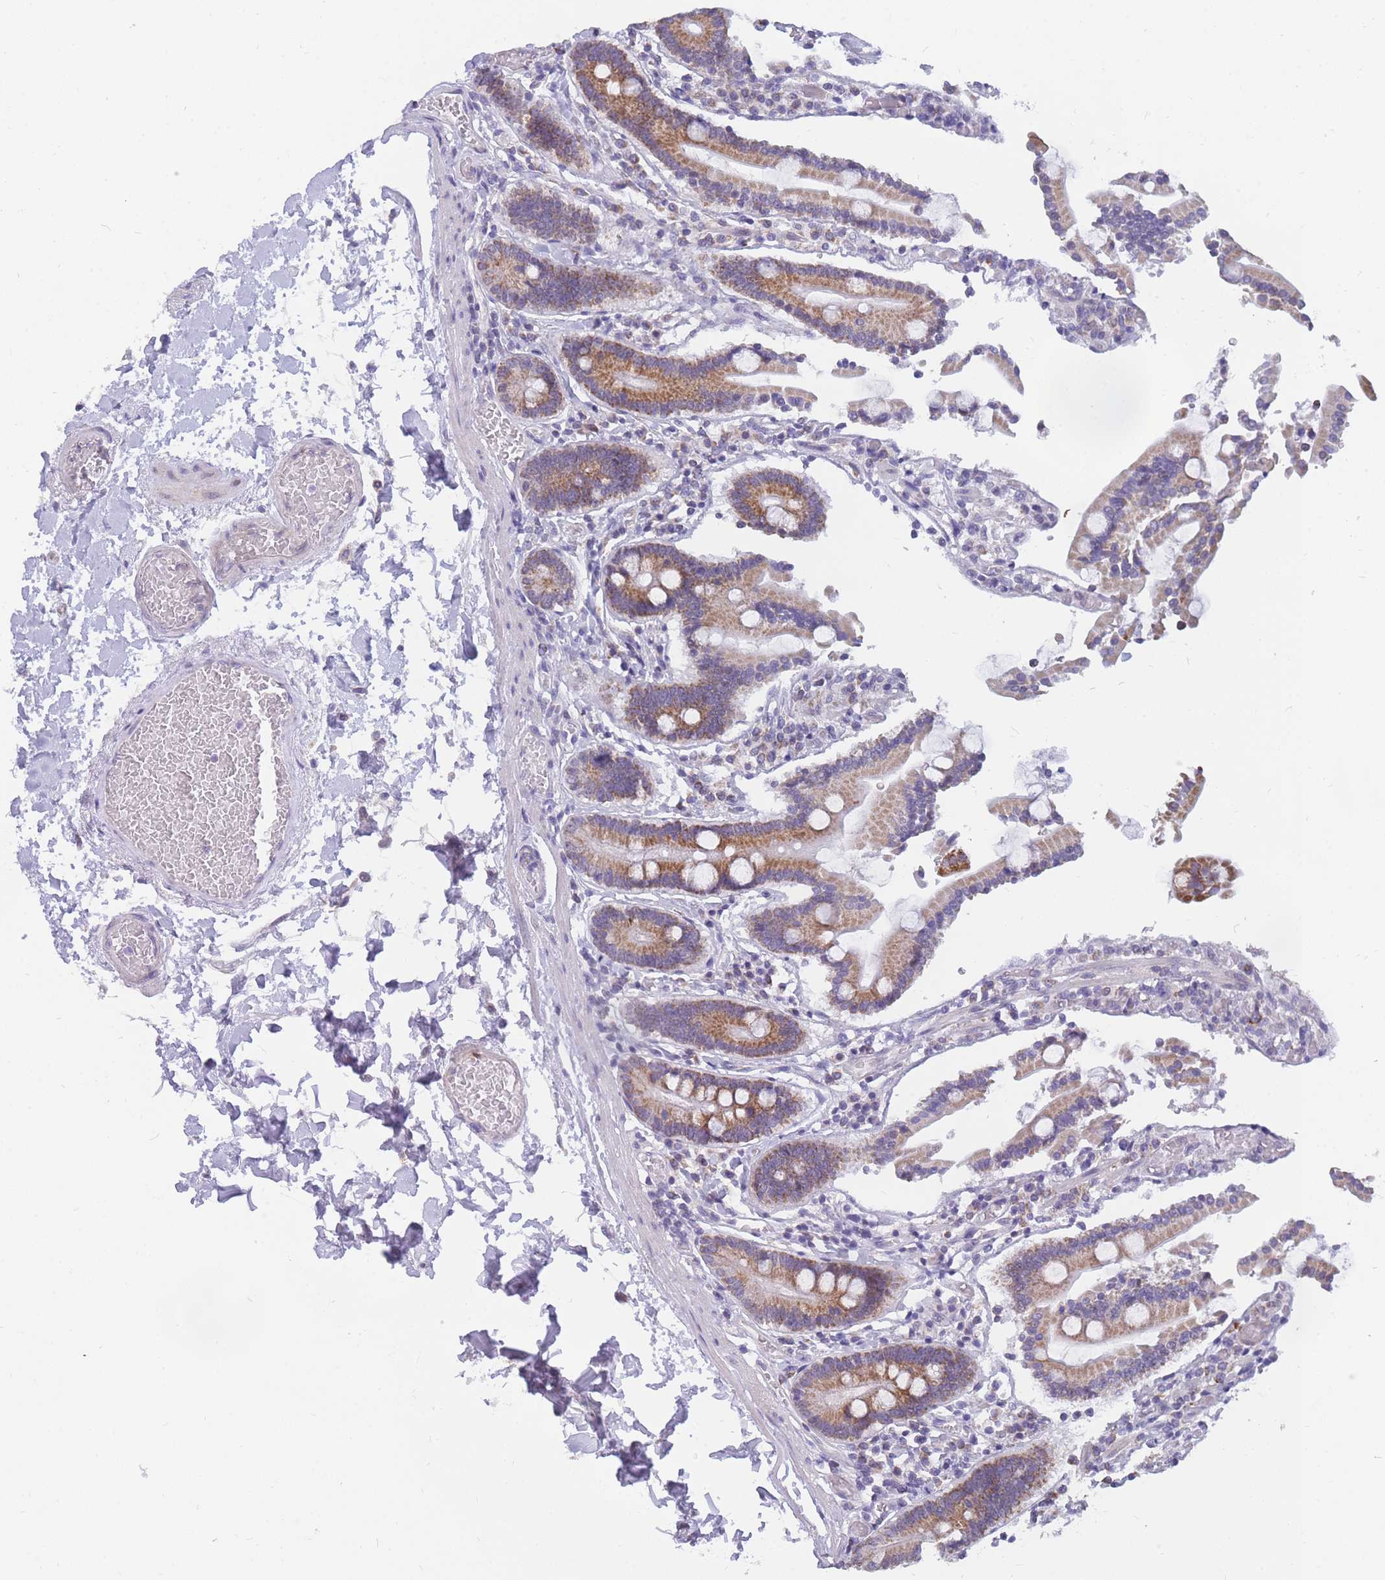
{"staining": {"intensity": "strong", "quantity": "25%-75%", "location": "cytoplasmic/membranous"}, "tissue": "duodenum", "cell_type": "Glandular cells", "image_type": "normal", "snomed": [{"axis": "morphology", "description": "Normal tissue, NOS"}, {"axis": "topography", "description": "Duodenum"}], "caption": "A micrograph of human duodenum stained for a protein exhibits strong cytoplasmic/membranous brown staining in glandular cells.", "gene": "DDX49", "patient": {"sex": "male", "age": 55}}